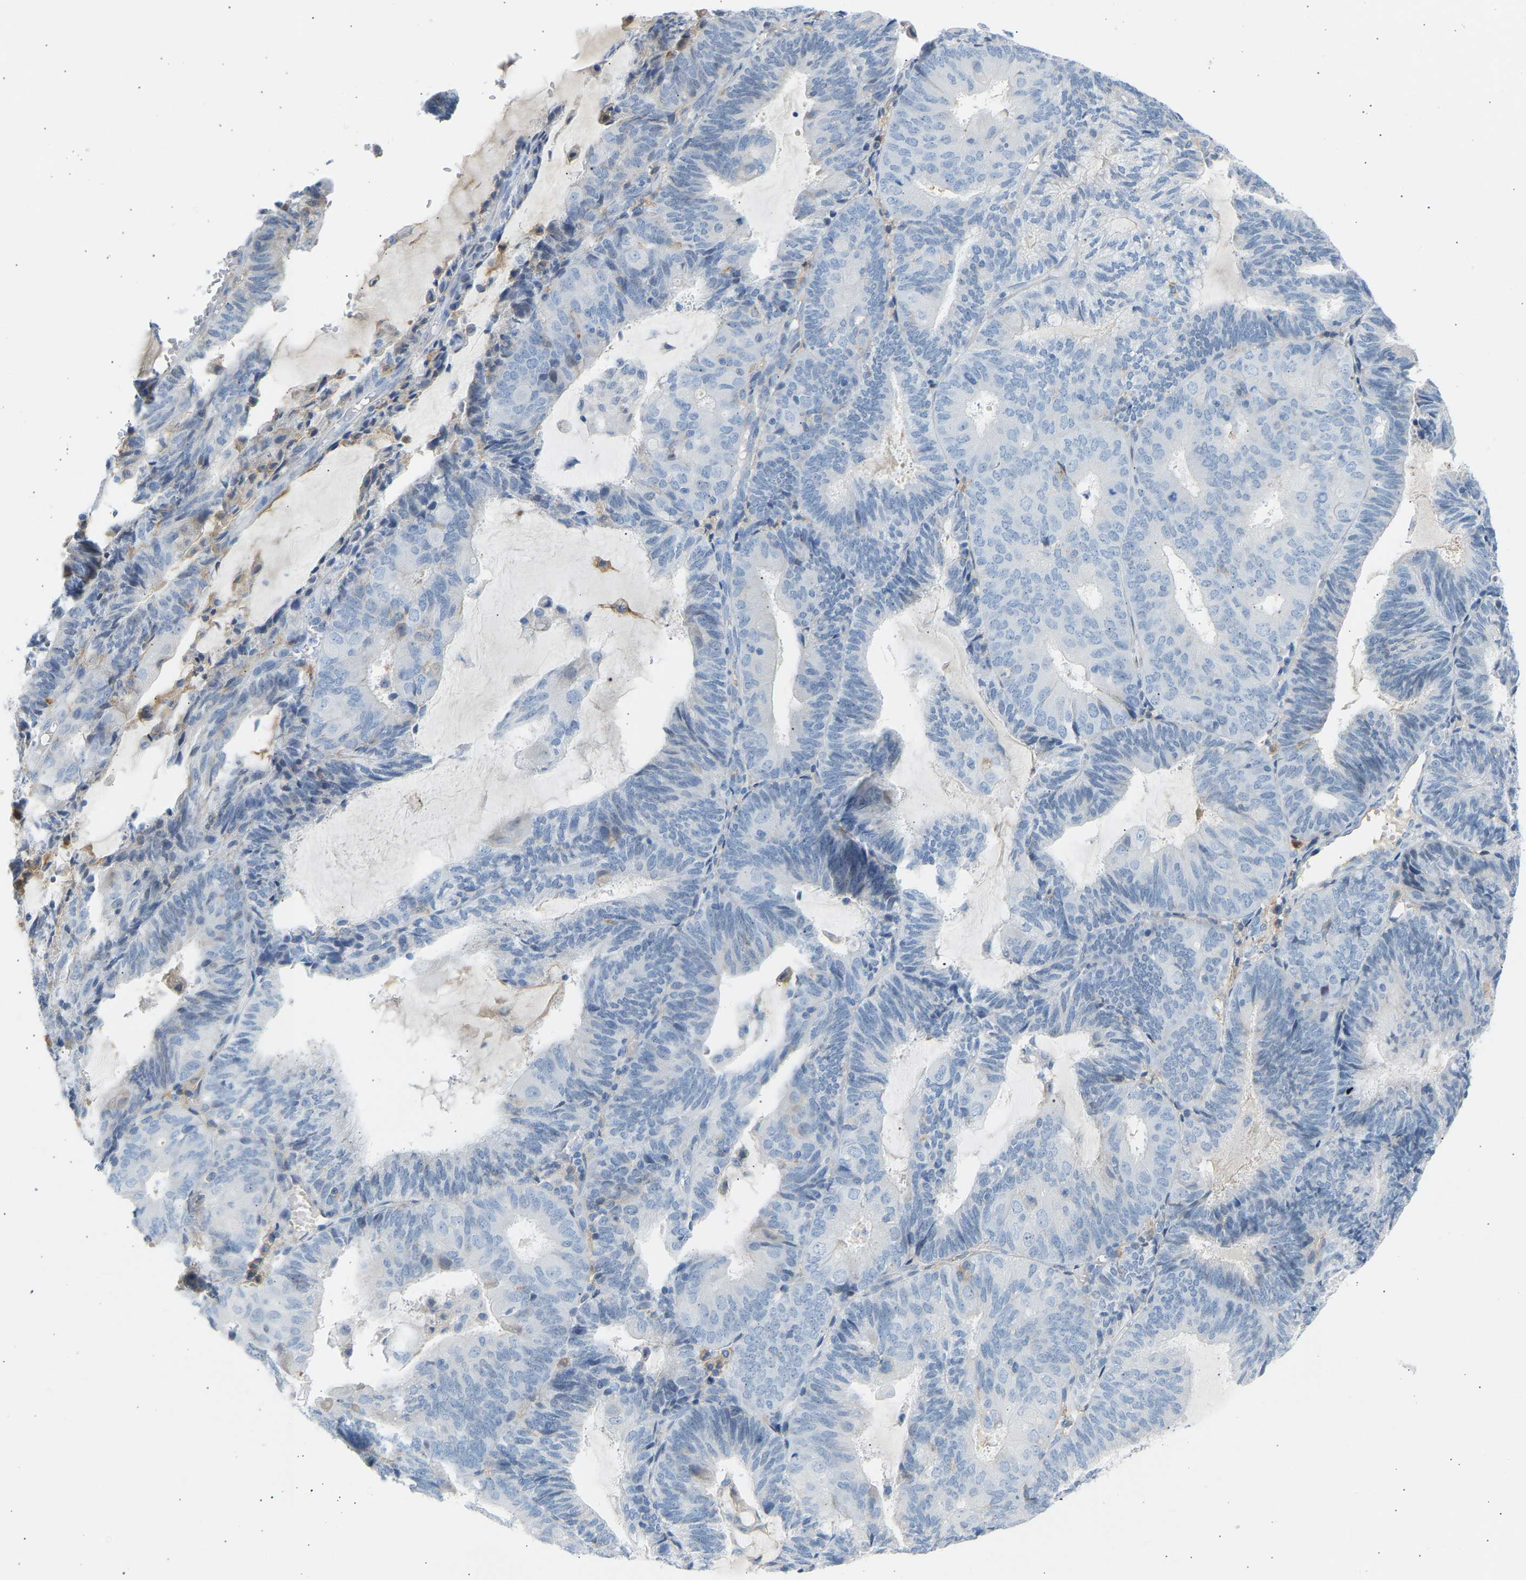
{"staining": {"intensity": "negative", "quantity": "none", "location": "none"}, "tissue": "endometrial cancer", "cell_type": "Tumor cells", "image_type": "cancer", "snomed": [{"axis": "morphology", "description": "Adenocarcinoma, NOS"}, {"axis": "topography", "description": "Endometrium"}], "caption": "The IHC micrograph has no significant positivity in tumor cells of endometrial cancer tissue.", "gene": "GNAS", "patient": {"sex": "female", "age": 81}}